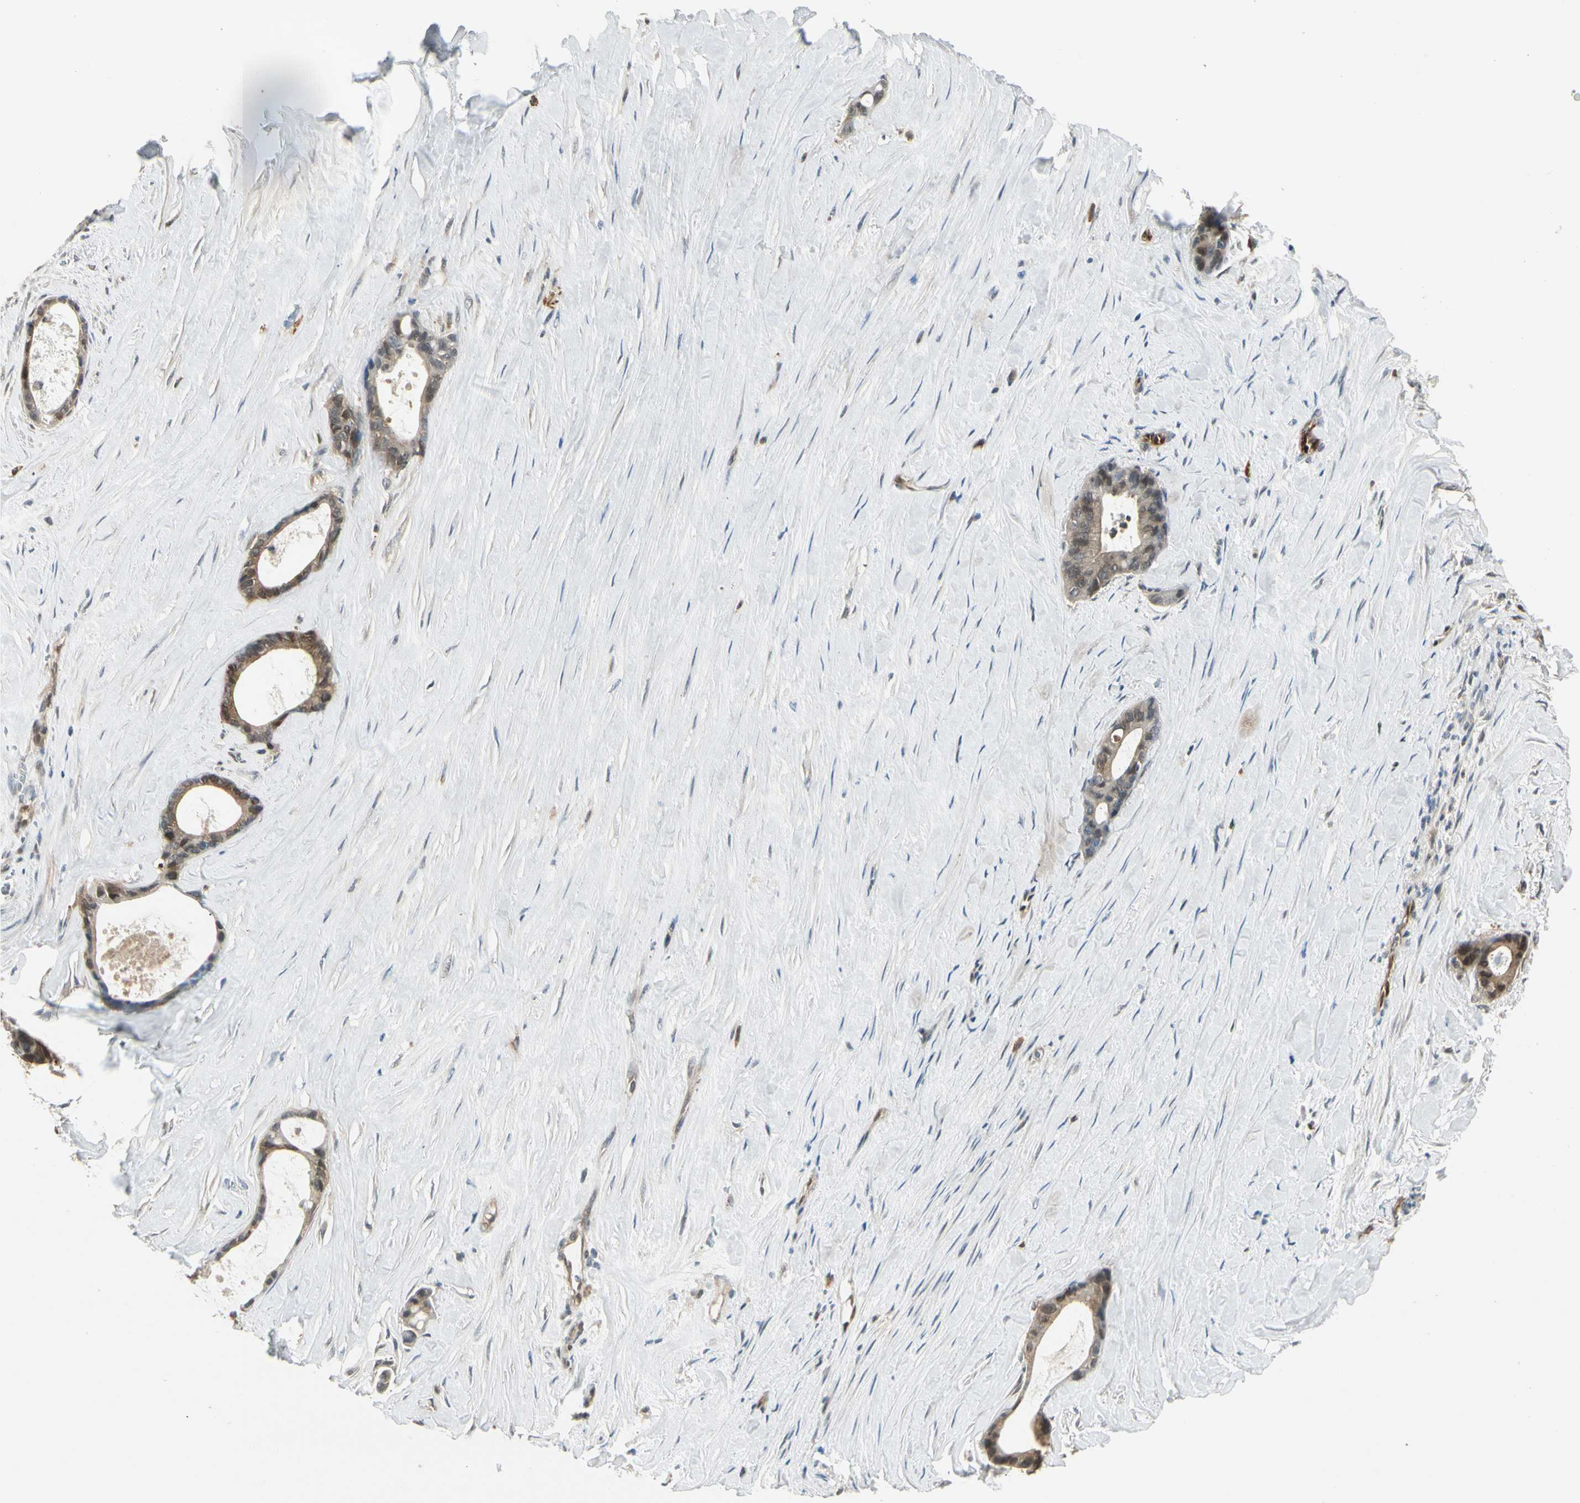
{"staining": {"intensity": "moderate", "quantity": ">75%", "location": "cytoplasmic/membranous,nuclear"}, "tissue": "liver cancer", "cell_type": "Tumor cells", "image_type": "cancer", "snomed": [{"axis": "morphology", "description": "Cholangiocarcinoma"}, {"axis": "topography", "description": "Liver"}], "caption": "Protein expression analysis of cholangiocarcinoma (liver) shows moderate cytoplasmic/membranous and nuclear expression in about >75% of tumor cells.", "gene": "SERPINB6", "patient": {"sex": "female", "age": 55}}